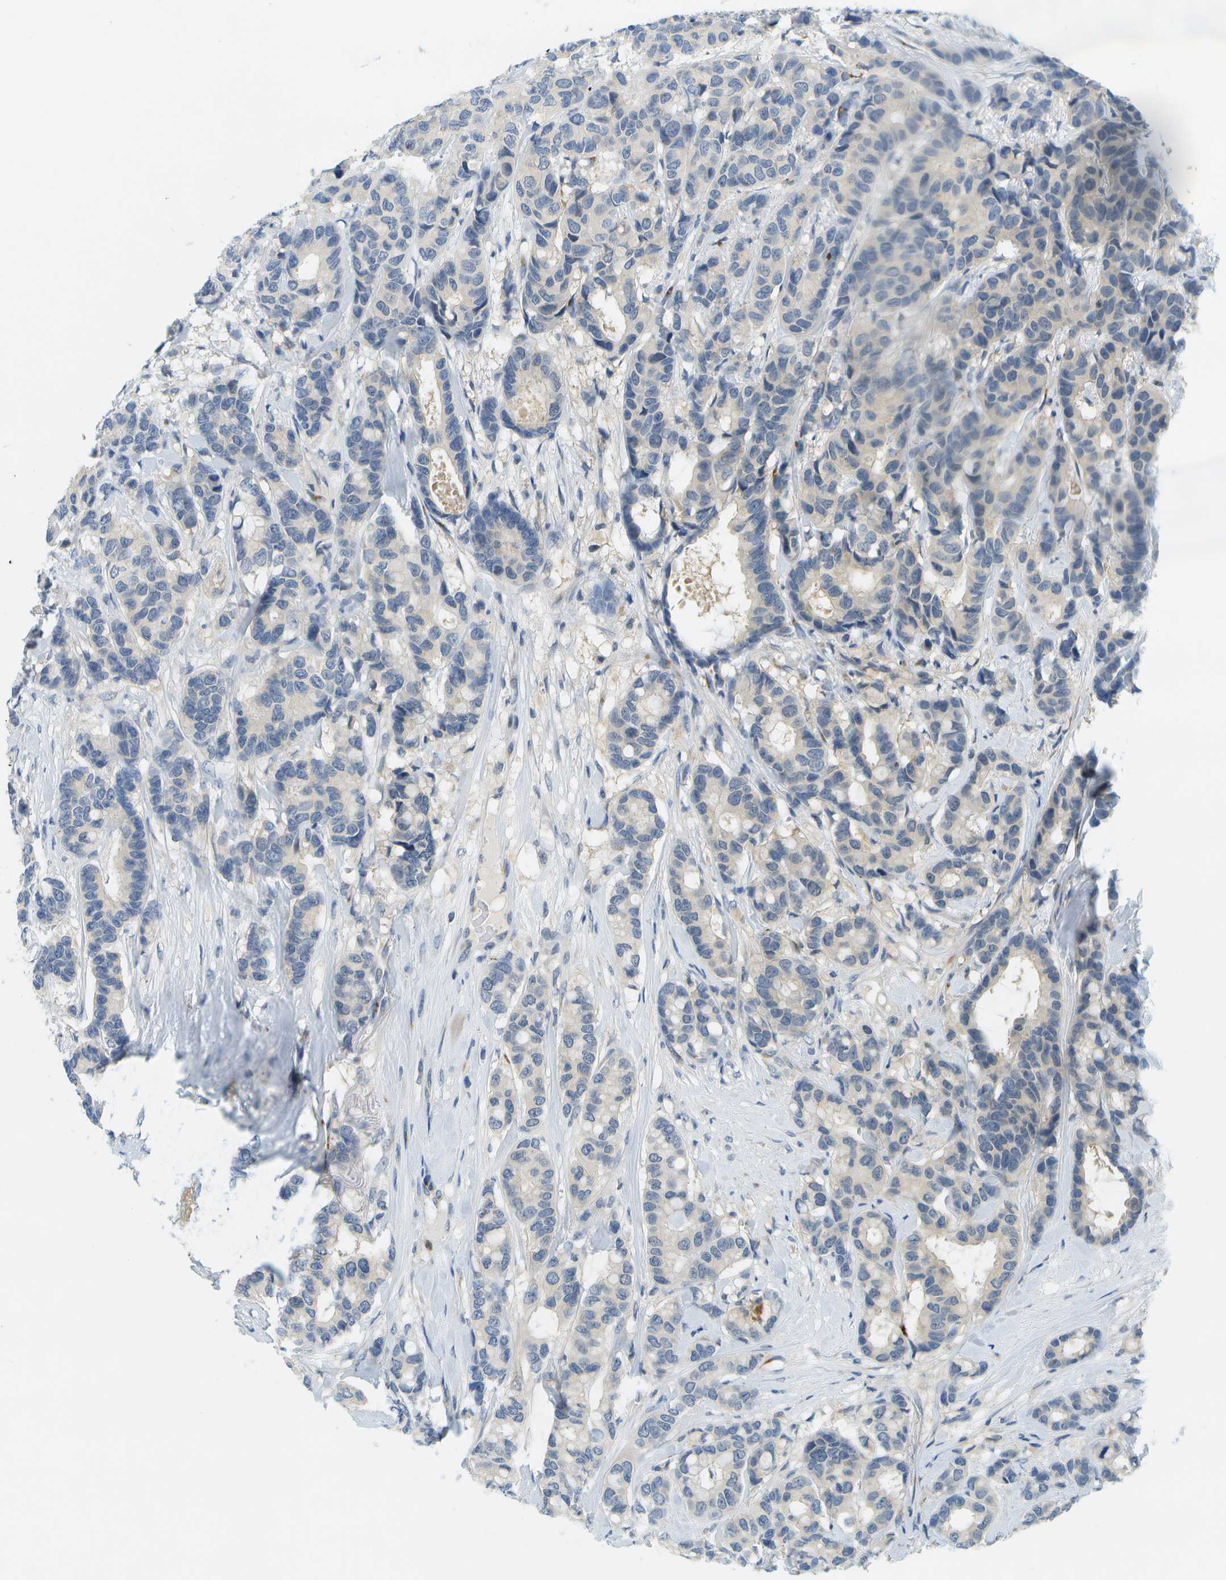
{"staining": {"intensity": "negative", "quantity": "none", "location": "none"}, "tissue": "breast cancer", "cell_type": "Tumor cells", "image_type": "cancer", "snomed": [{"axis": "morphology", "description": "Duct carcinoma"}, {"axis": "topography", "description": "Breast"}], "caption": "High power microscopy micrograph of an immunohistochemistry image of breast invasive ductal carcinoma, revealing no significant staining in tumor cells. The staining is performed using DAB (3,3'-diaminobenzidine) brown chromogen with nuclei counter-stained in using hematoxylin.", "gene": "RASGRP2", "patient": {"sex": "female", "age": 87}}